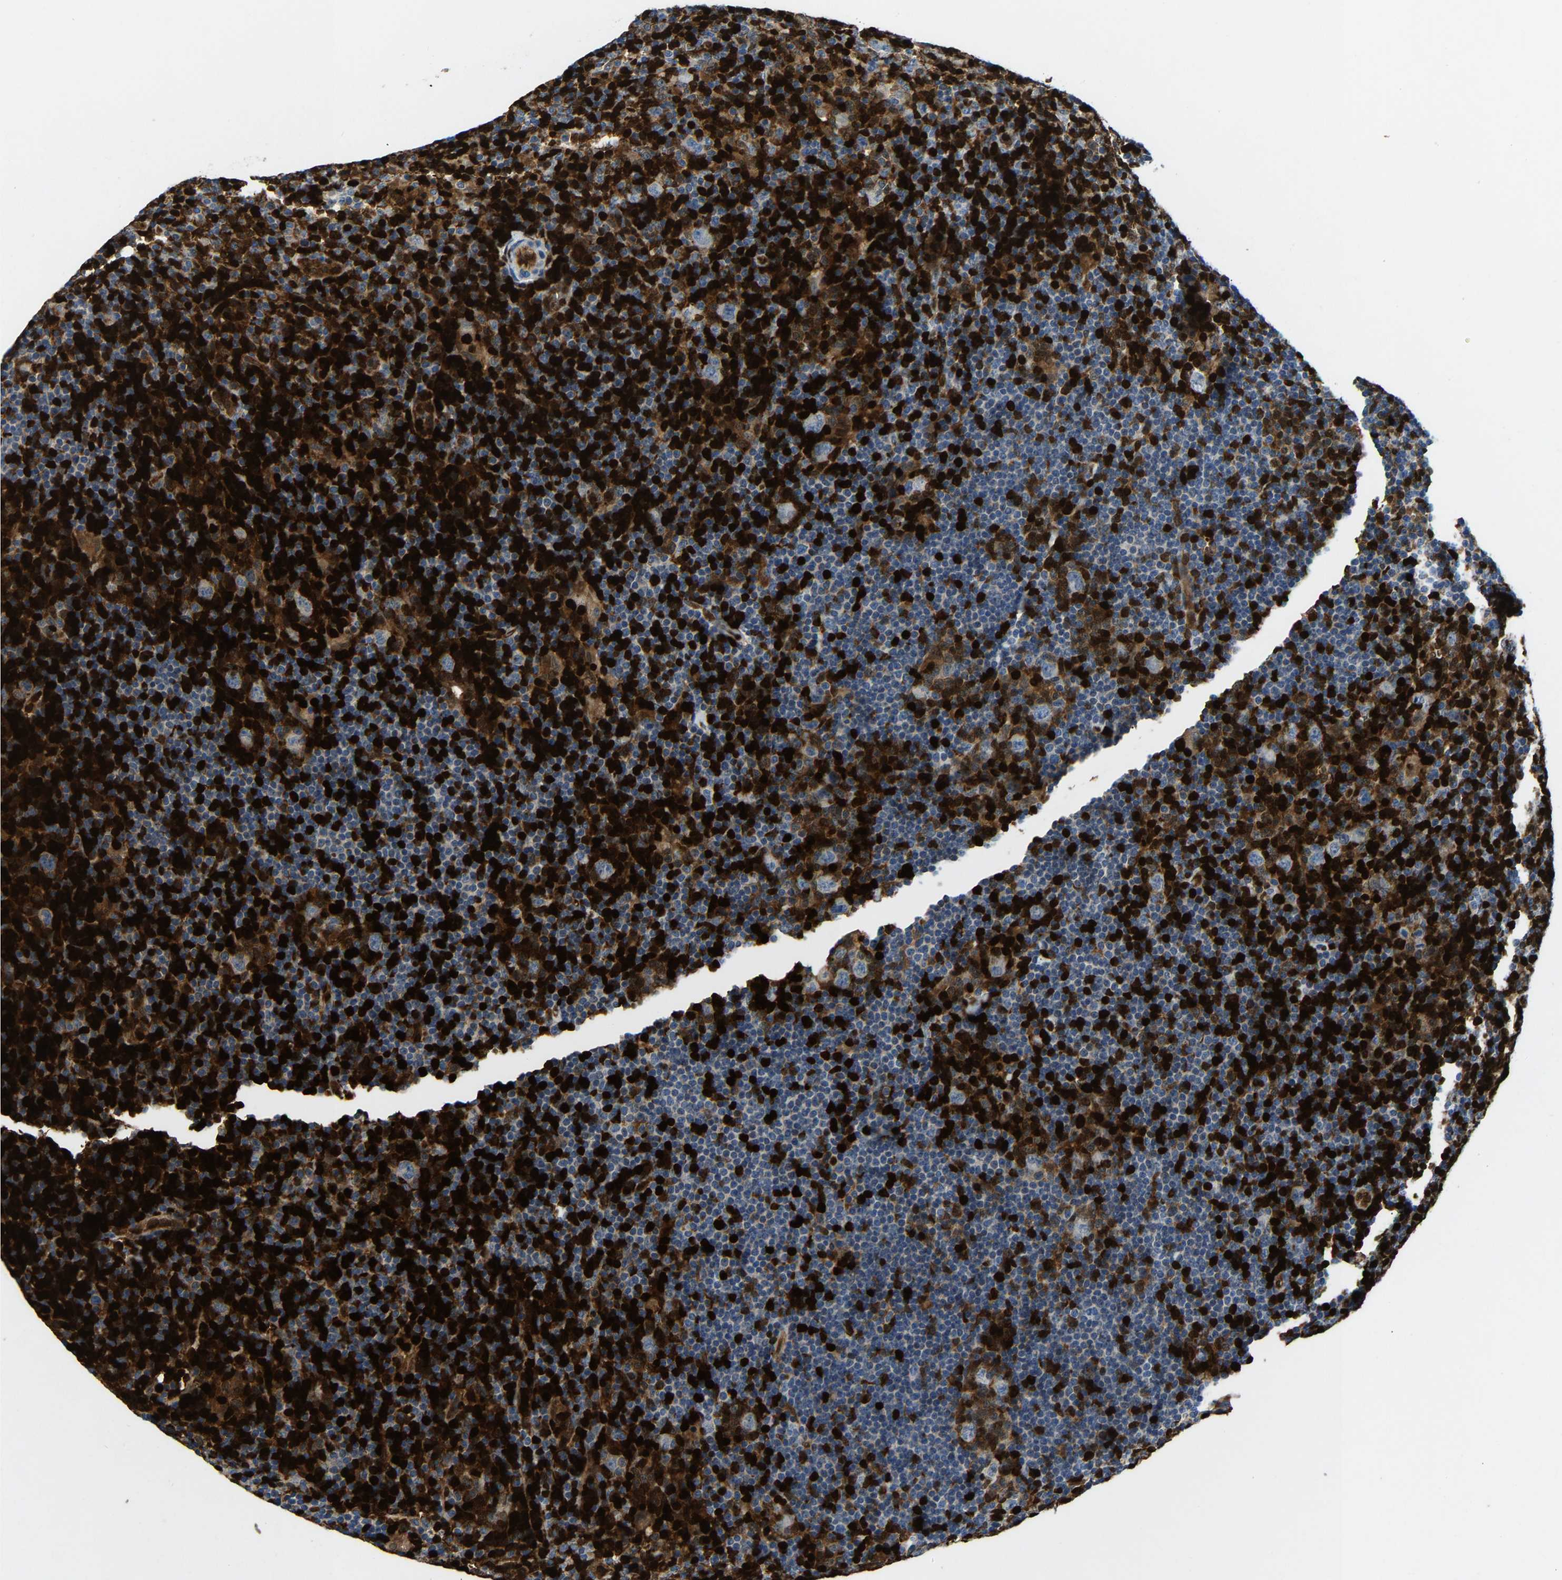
{"staining": {"intensity": "negative", "quantity": "none", "location": "none"}, "tissue": "lymphoma", "cell_type": "Tumor cells", "image_type": "cancer", "snomed": [{"axis": "morphology", "description": "Hodgkin's disease, NOS"}, {"axis": "topography", "description": "Lymph node"}], "caption": "High magnification brightfield microscopy of Hodgkin's disease stained with DAB (brown) and counterstained with hematoxylin (blue): tumor cells show no significant expression. The staining was performed using DAB (3,3'-diaminobenzidine) to visualize the protein expression in brown, while the nuclei were stained in blue with hematoxylin (Magnification: 20x).", "gene": "GIMAP7", "patient": {"sex": "female", "age": 57}}